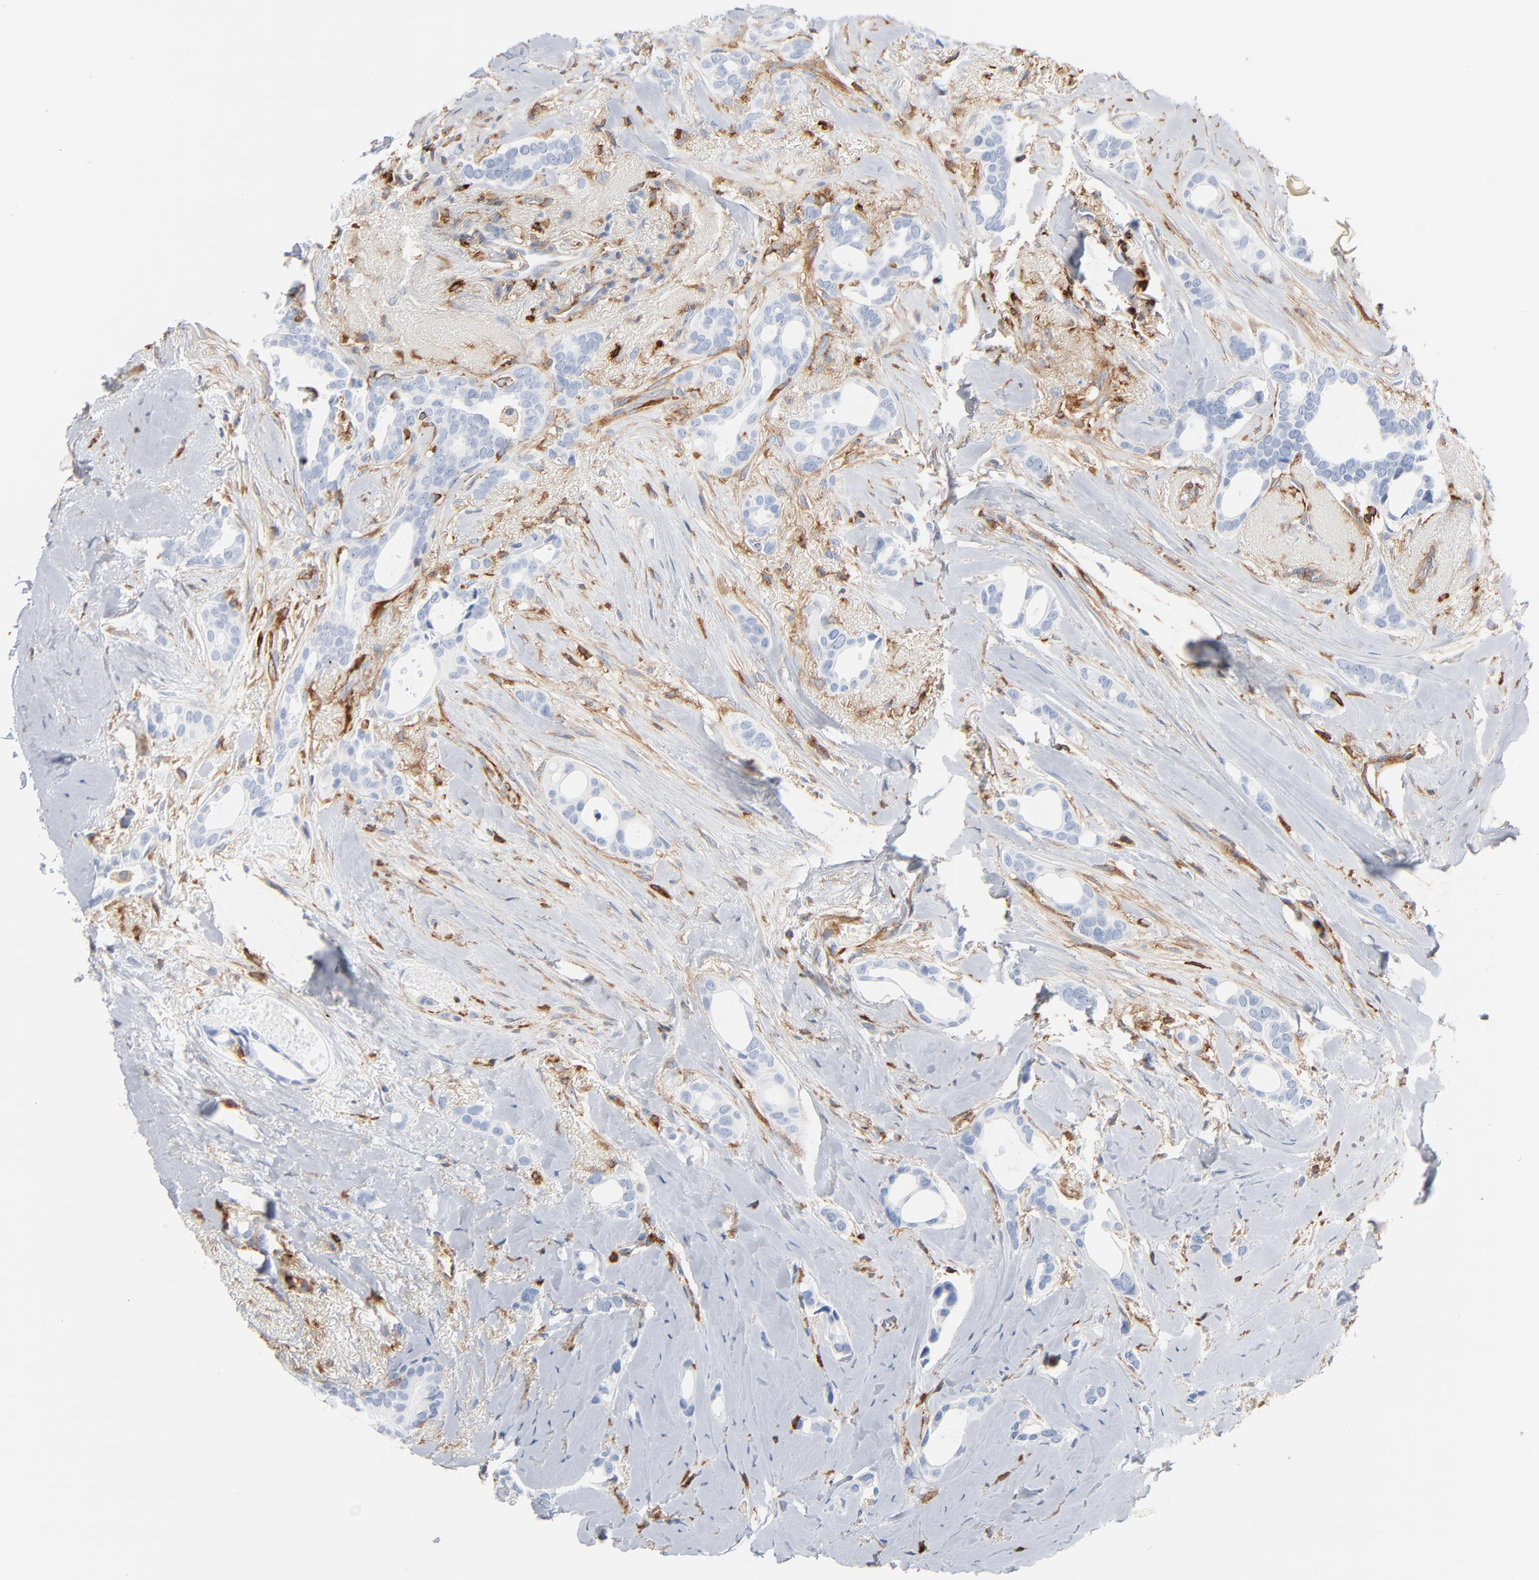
{"staining": {"intensity": "negative", "quantity": "none", "location": "none"}, "tissue": "breast cancer", "cell_type": "Tumor cells", "image_type": "cancer", "snomed": [{"axis": "morphology", "description": "Duct carcinoma"}, {"axis": "topography", "description": "Breast"}], "caption": "Immunohistochemistry (IHC) photomicrograph of breast cancer (intraductal carcinoma) stained for a protein (brown), which reveals no positivity in tumor cells. The staining was performed using DAB to visualize the protein expression in brown, while the nuclei were stained in blue with hematoxylin (Magnification: 20x).", "gene": "SH3KBP1", "patient": {"sex": "female", "age": 54}}